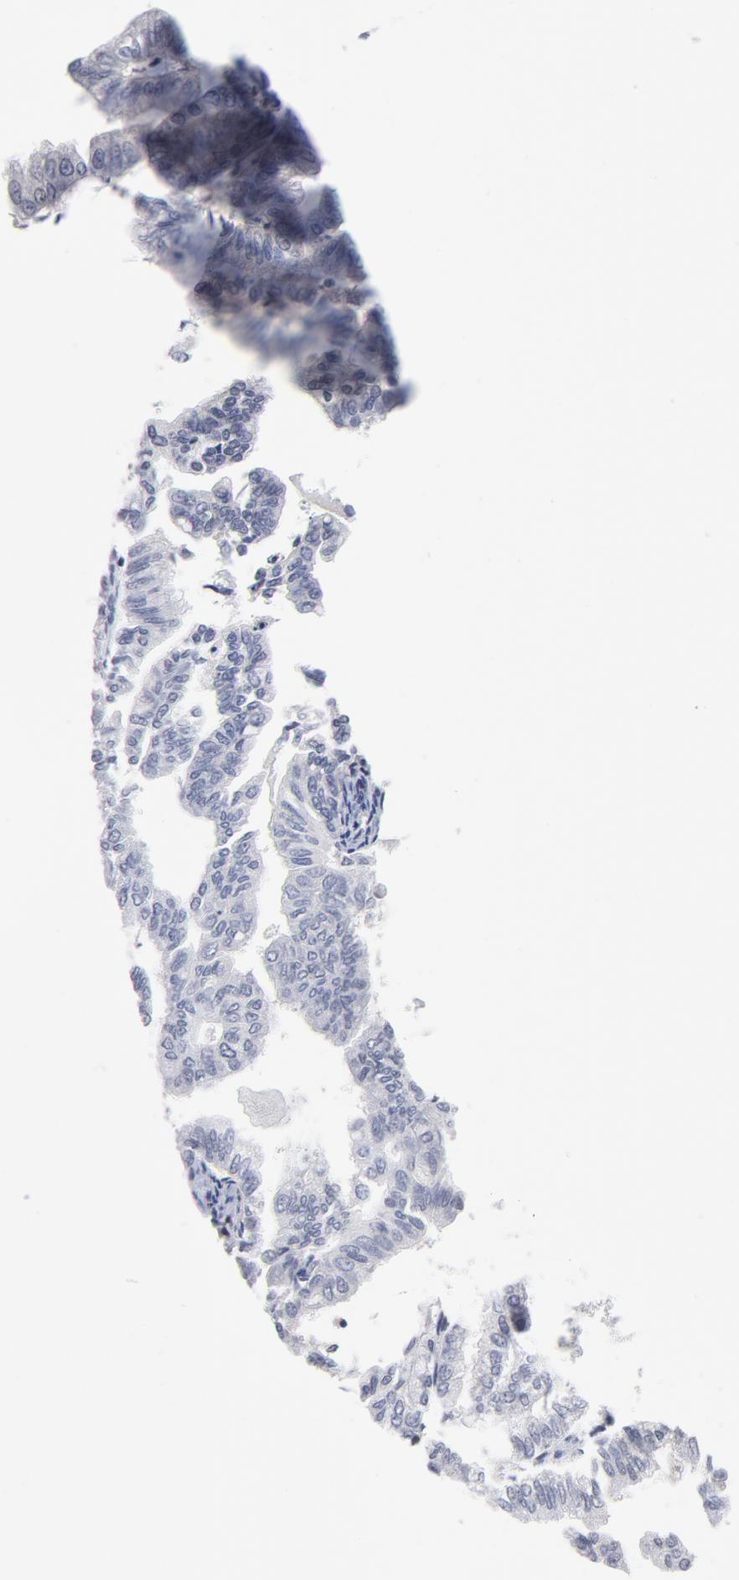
{"staining": {"intensity": "negative", "quantity": "none", "location": "none"}, "tissue": "endometrial cancer", "cell_type": "Tumor cells", "image_type": "cancer", "snomed": [{"axis": "morphology", "description": "Adenocarcinoma, NOS"}, {"axis": "topography", "description": "Endometrium"}], "caption": "The IHC photomicrograph has no significant positivity in tumor cells of adenocarcinoma (endometrial) tissue. (Stains: DAB IHC with hematoxylin counter stain, Microscopy: brightfield microscopy at high magnification).", "gene": "CTCF", "patient": {"sex": "female", "age": 79}}